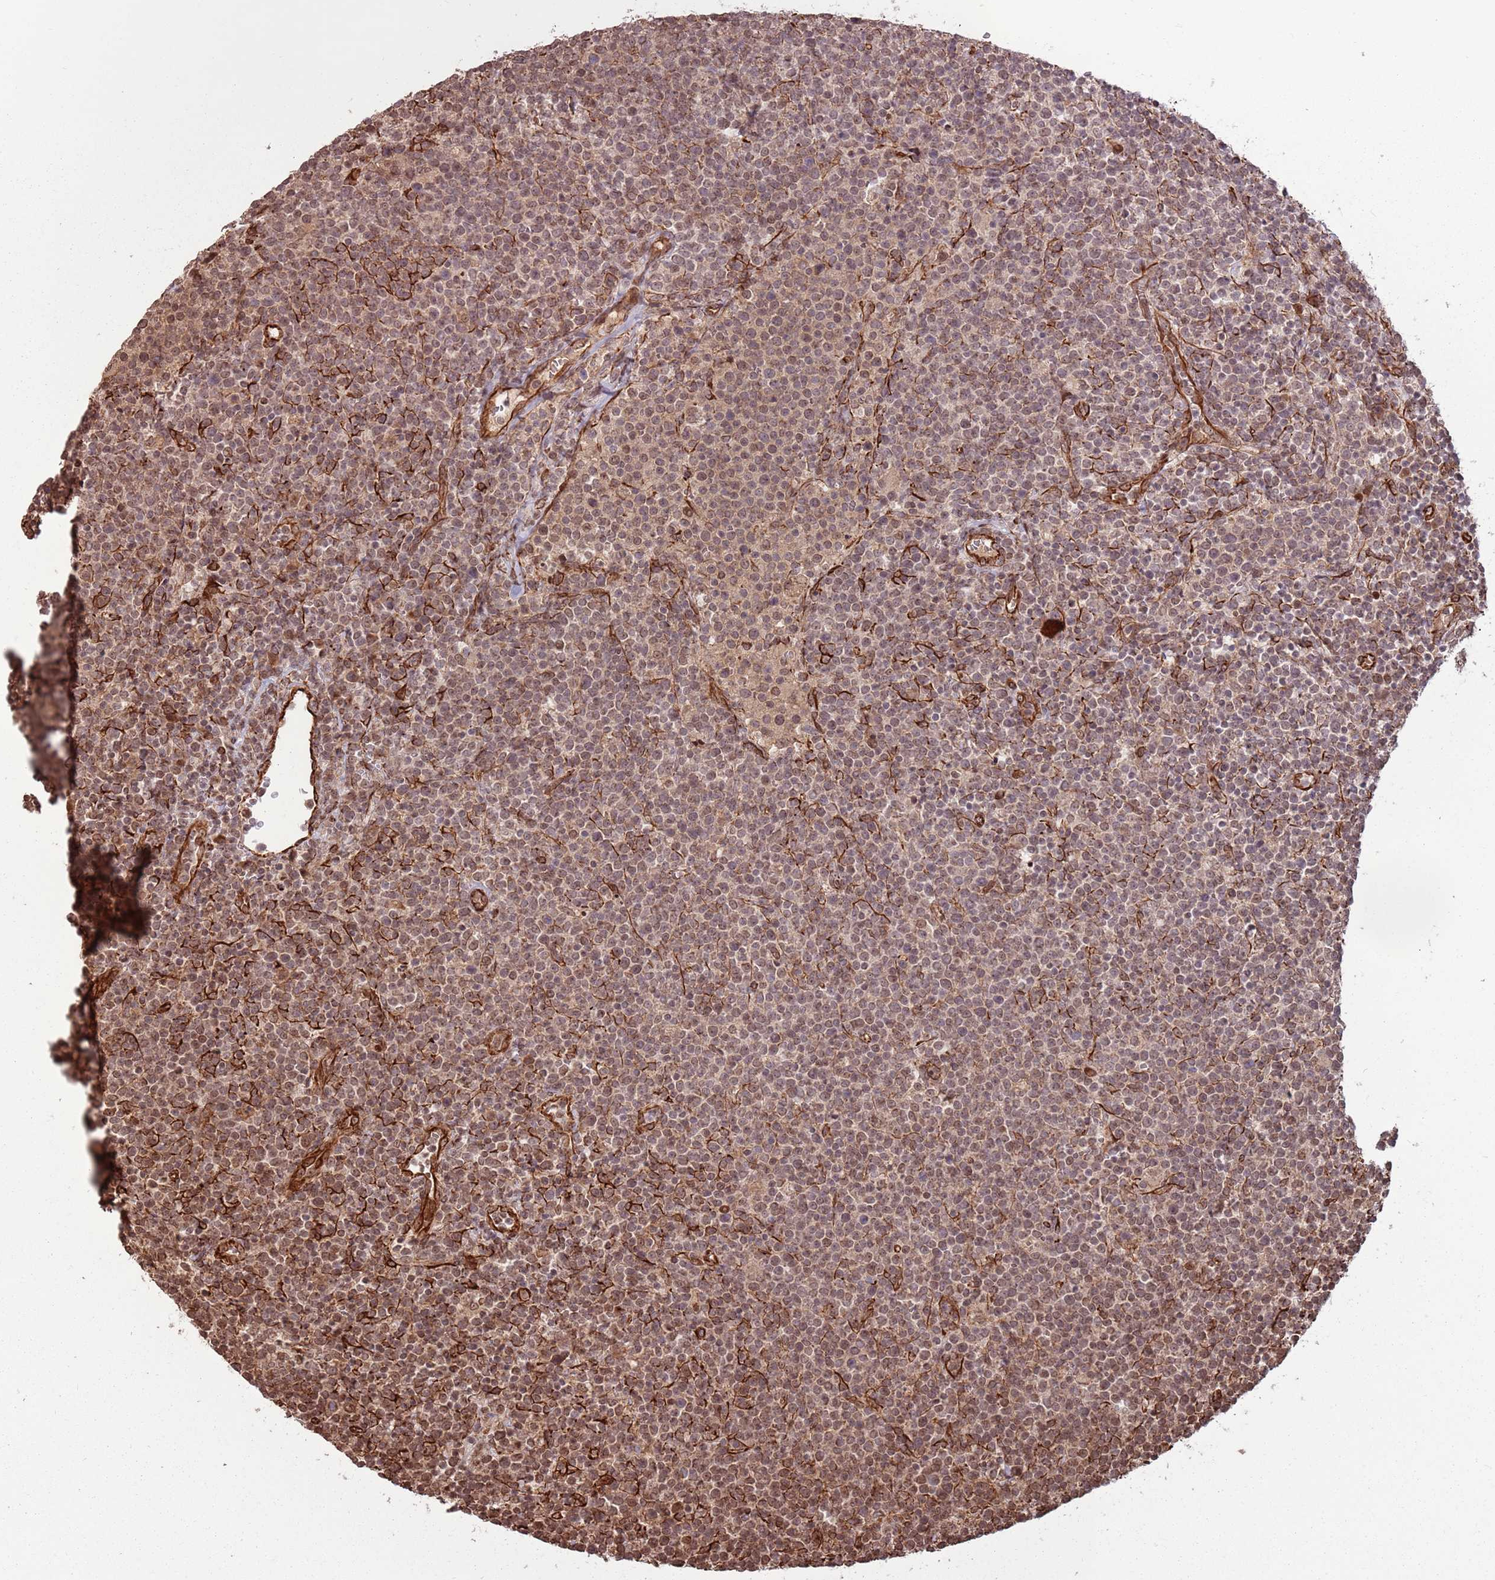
{"staining": {"intensity": "moderate", "quantity": "25%-75%", "location": "nuclear"}, "tissue": "lymphoma", "cell_type": "Tumor cells", "image_type": "cancer", "snomed": [{"axis": "morphology", "description": "Malignant lymphoma, non-Hodgkin's type, High grade"}, {"axis": "topography", "description": "Lymph node"}], "caption": "Lymphoma stained with a protein marker demonstrates moderate staining in tumor cells.", "gene": "ADAMTS3", "patient": {"sex": "male", "age": 61}}